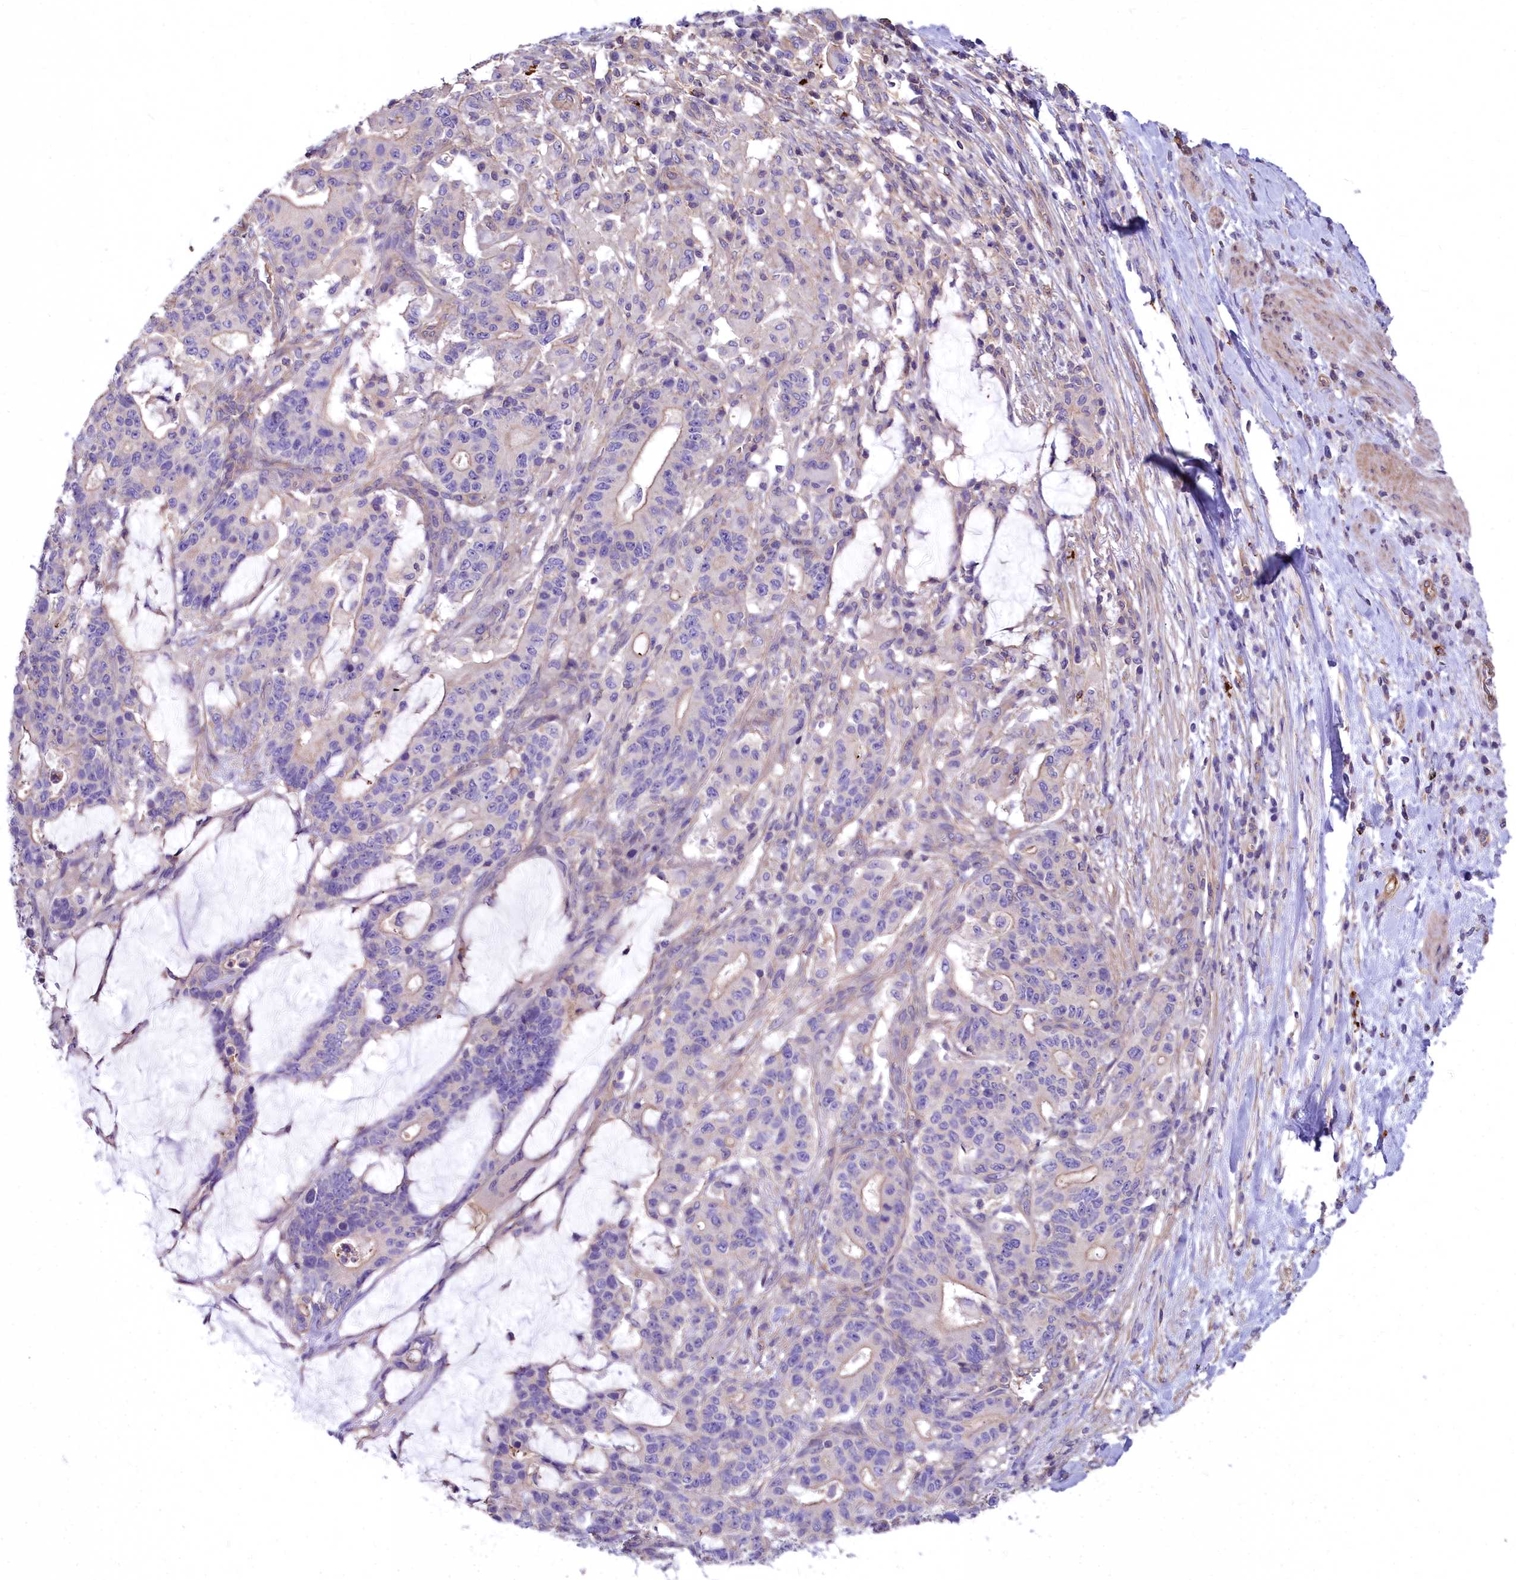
{"staining": {"intensity": "weak", "quantity": "<25%", "location": "cytoplasmic/membranous"}, "tissue": "stomach cancer", "cell_type": "Tumor cells", "image_type": "cancer", "snomed": [{"axis": "morphology", "description": "Normal tissue, NOS"}, {"axis": "morphology", "description": "Adenocarcinoma, NOS"}, {"axis": "topography", "description": "Stomach"}], "caption": "Stomach cancer (adenocarcinoma) stained for a protein using immunohistochemistry (IHC) exhibits no positivity tumor cells.", "gene": "HLA-DOA", "patient": {"sex": "female", "age": 64}}